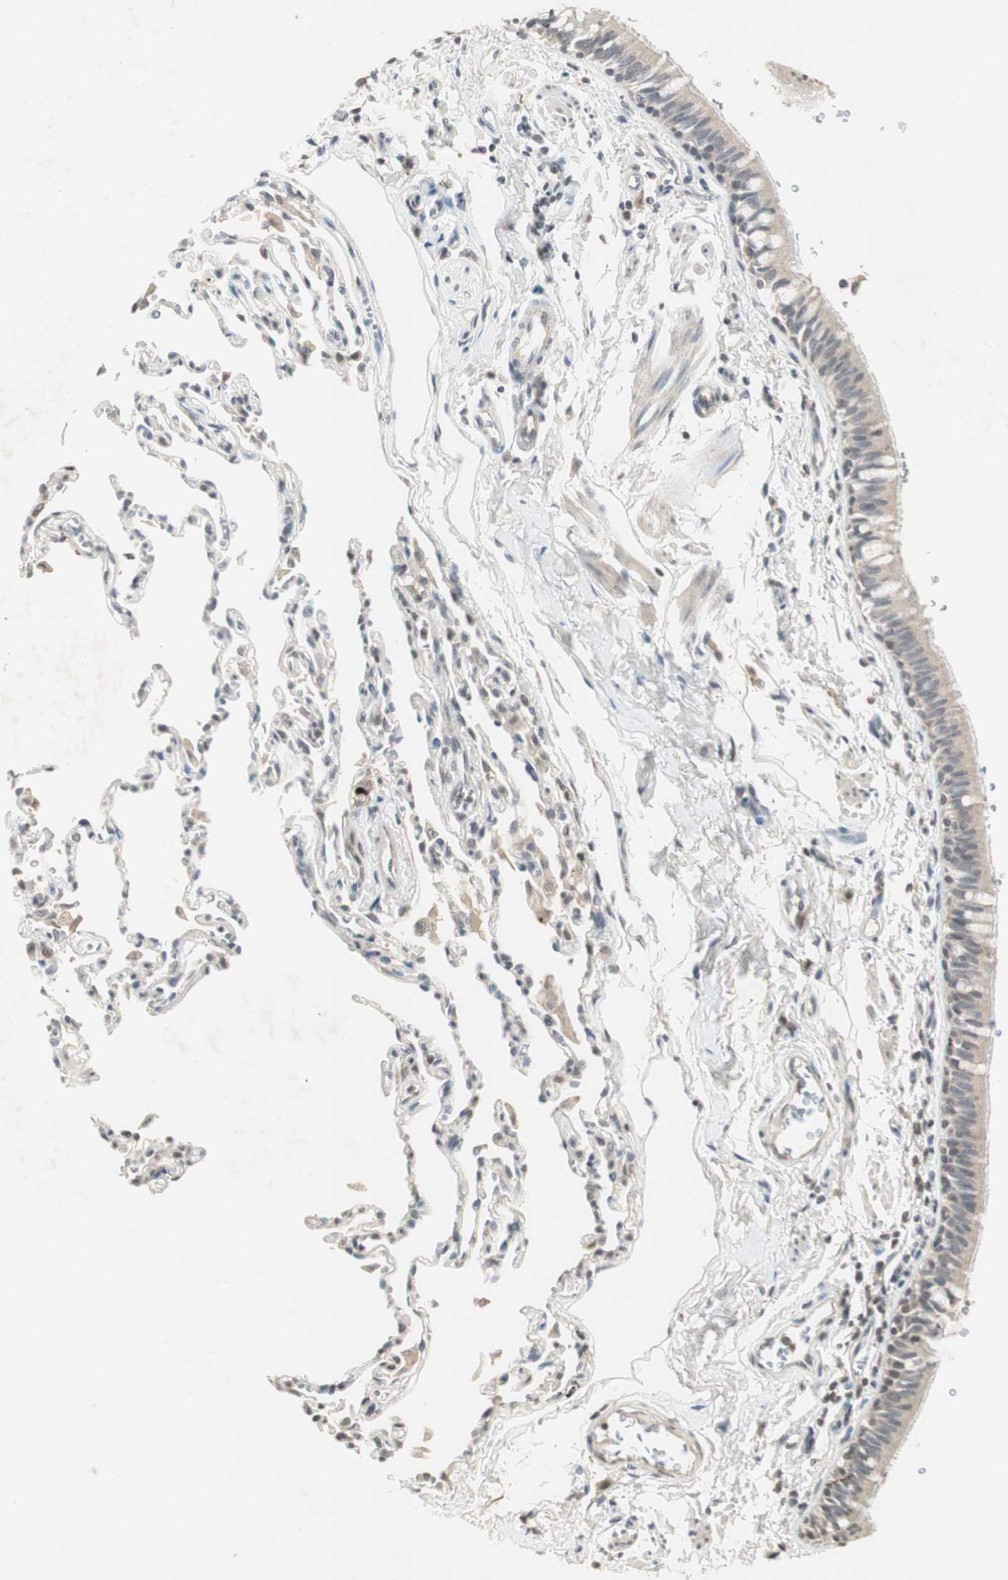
{"staining": {"intensity": "weak", "quantity": ">75%", "location": "cytoplasmic/membranous"}, "tissue": "bronchus", "cell_type": "Respiratory epithelial cells", "image_type": "normal", "snomed": [{"axis": "morphology", "description": "Normal tissue, NOS"}, {"axis": "topography", "description": "Bronchus"}, {"axis": "topography", "description": "Lung"}], "caption": "Immunohistochemistry (IHC) histopathology image of benign bronchus: bronchus stained using immunohistochemistry reveals low levels of weak protein expression localized specifically in the cytoplasmic/membranous of respiratory epithelial cells, appearing as a cytoplasmic/membranous brown color.", "gene": "GLI1", "patient": {"sex": "male", "age": 64}}